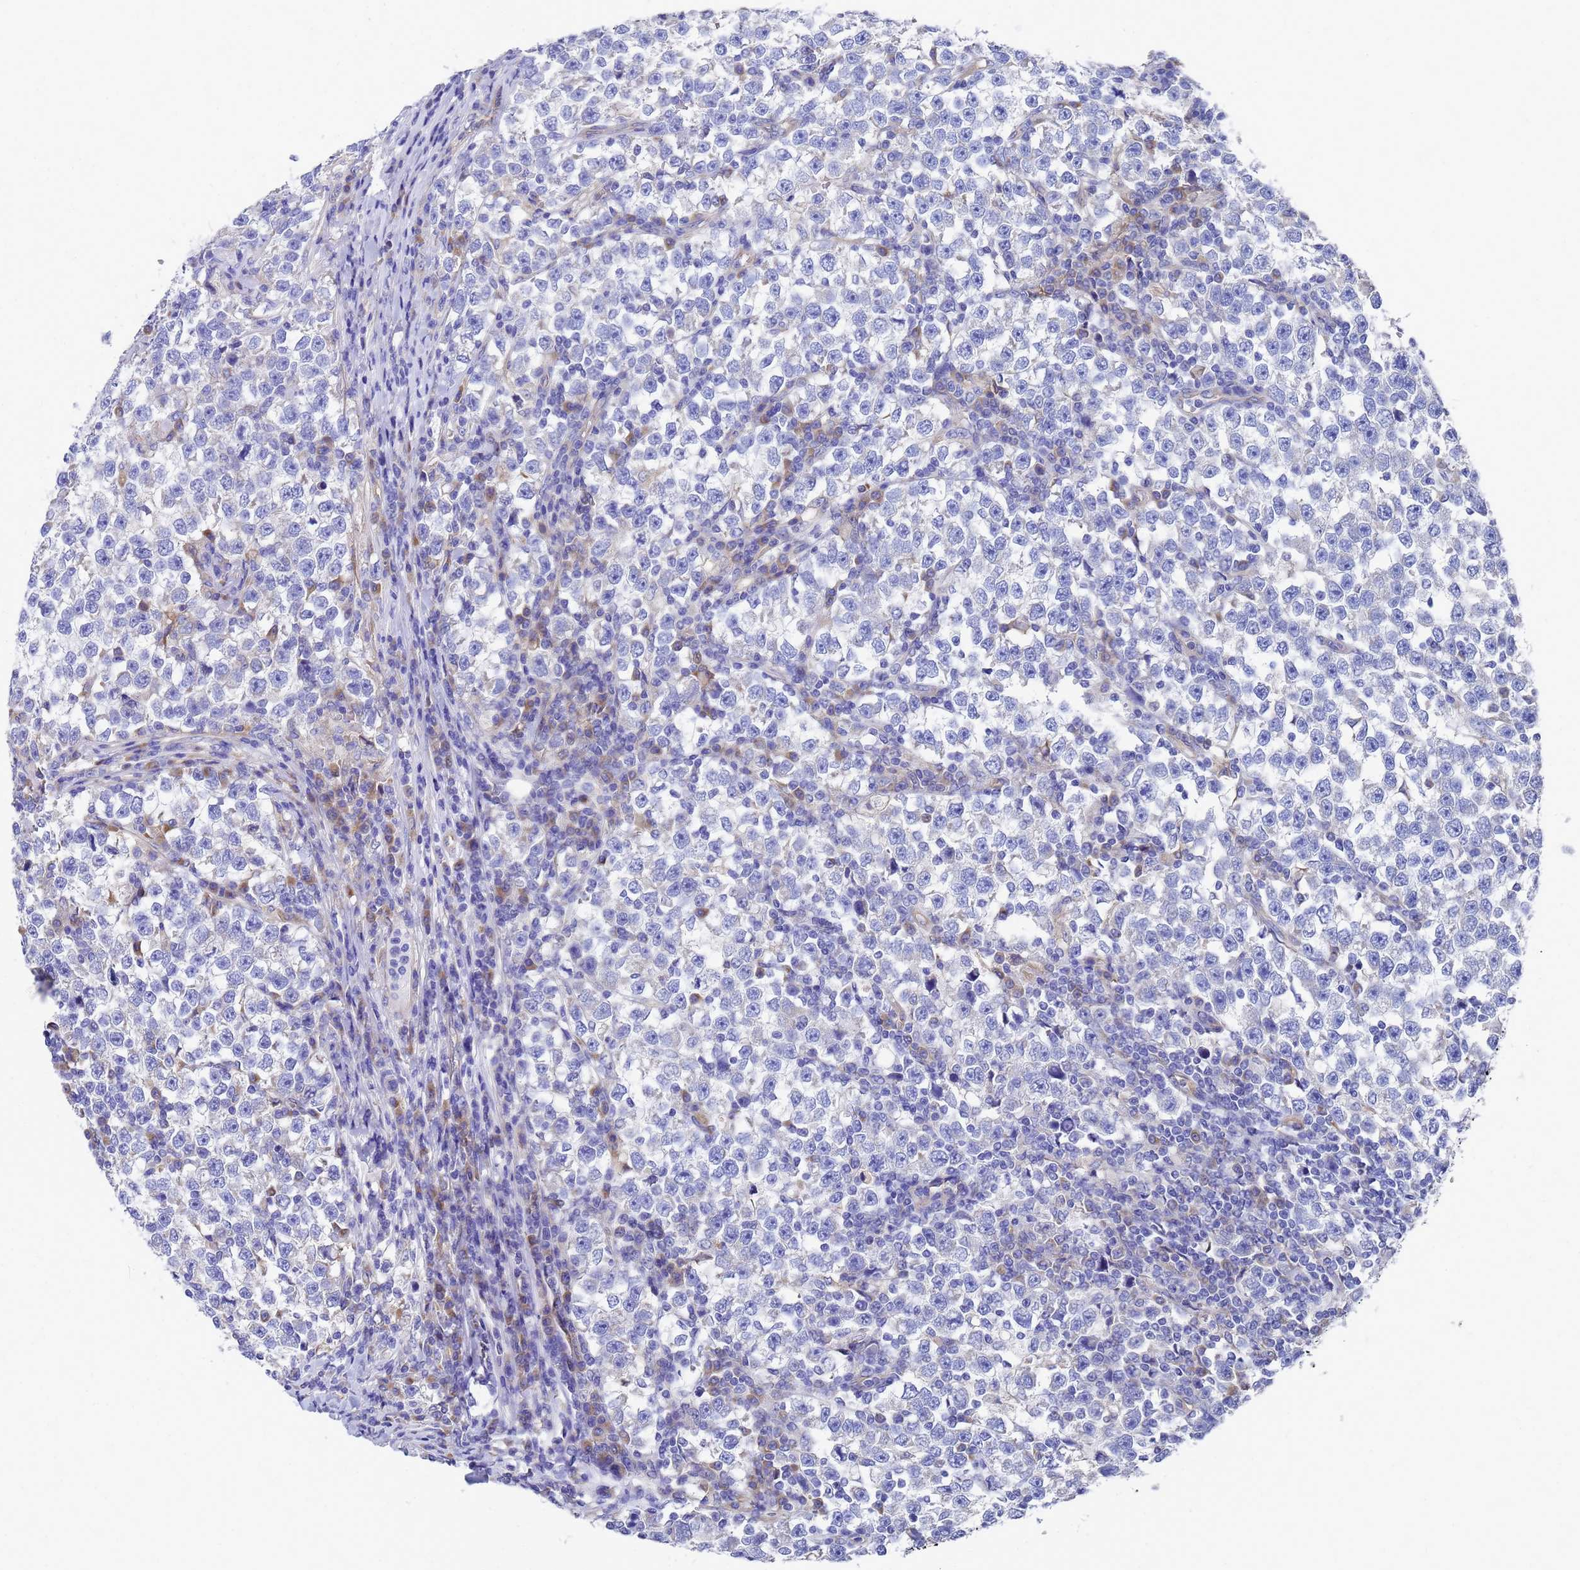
{"staining": {"intensity": "negative", "quantity": "none", "location": "none"}, "tissue": "testis cancer", "cell_type": "Tumor cells", "image_type": "cancer", "snomed": [{"axis": "morphology", "description": "Normal tissue, NOS"}, {"axis": "morphology", "description": "Seminoma, NOS"}, {"axis": "topography", "description": "Testis"}], "caption": "Immunohistochemistry (IHC) photomicrograph of human testis cancer (seminoma) stained for a protein (brown), which displays no expression in tumor cells. The staining was performed using DAB (3,3'-diaminobenzidine) to visualize the protein expression in brown, while the nuclei were stained in blue with hematoxylin (Magnification: 20x).", "gene": "TM4SF4", "patient": {"sex": "male", "age": 43}}